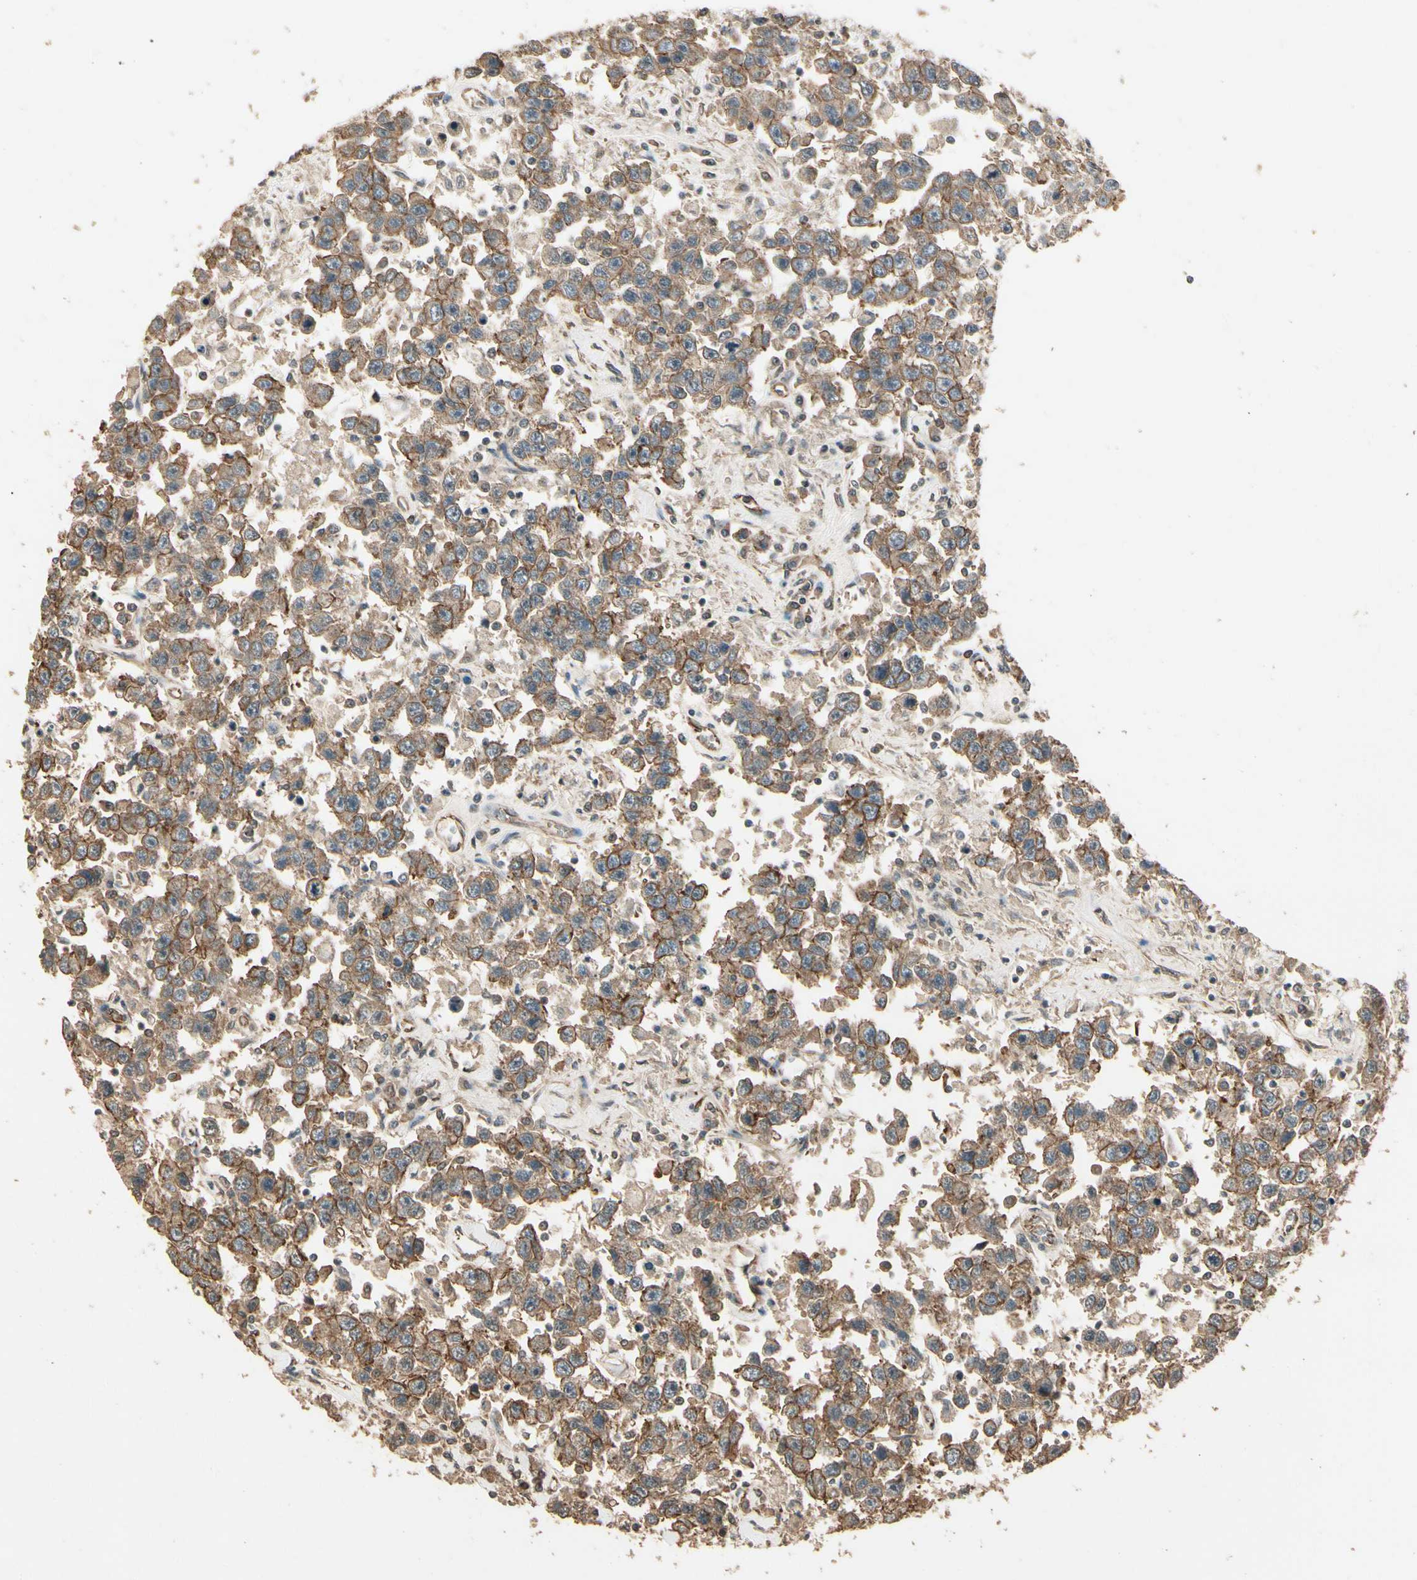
{"staining": {"intensity": "moderate", "quantity": ">75%", "location": "cytoplasmic/membranous"}, "tissue": "testis cancer", "cell_type": "Tumor cells", "image_type": "cancer", "snomed": [{"axis": "morphology", "description": "Seminoma, NOS"}, {"axis": "topography", "description": "Testis"}], "caption": "DAB immunohistochemical staining of testis cancer displays moderate cytoplasmic/membranous protein staining in about >75% of tumor cells. (DAB (3,3'-diaminobenzidine) IHC, brown staining for protein, blue staining for nuclei).", "gene": "RNF180", "patient": {"sex": "male", "age": 41}}